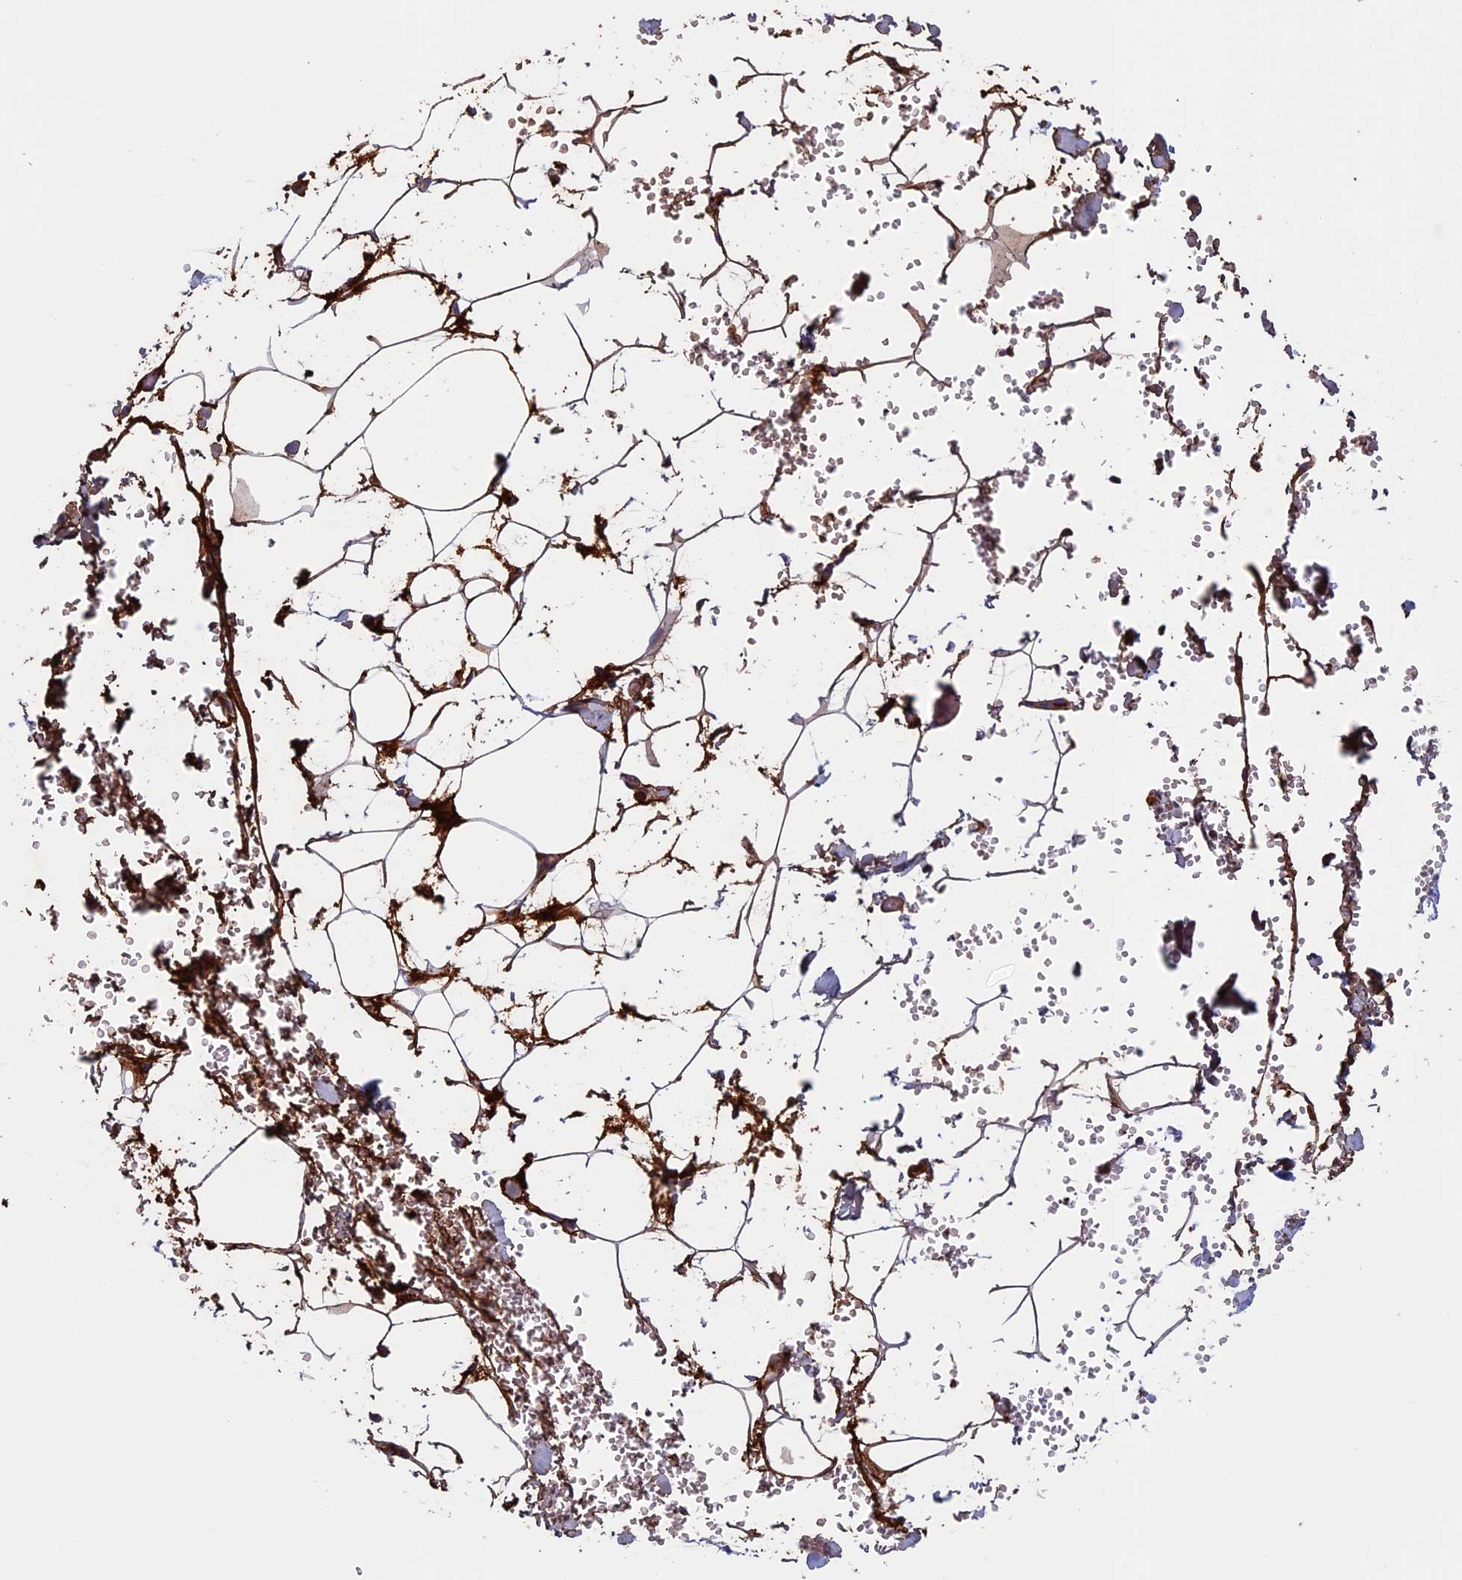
{"staining": {"intensity": "strong", "quantity": "25%-75%", "location": "cytoplasmic/membranous"}, "tissue": "adipose tissue", "cell_type": "Adipocytes", "image_type": "normal", "snomed": [{"axis": "morphology", "description": "Normal tissue, NOS"}, {"axis": "topography", "description": "Gallbladder"}, {"axis": "topography", "description": "Peripheral nerve tissue"}], "caption": "A high-resolution photomicrograph shows immunohistochemistry (IHC) staining of unremarkable adipose tissue, which displays strong cytoplasmic/membranous staining in approximately 25%-75% of adipocytes.", "gene": "NDUFB9", "patient": {"sex": "male", "age": 38}}